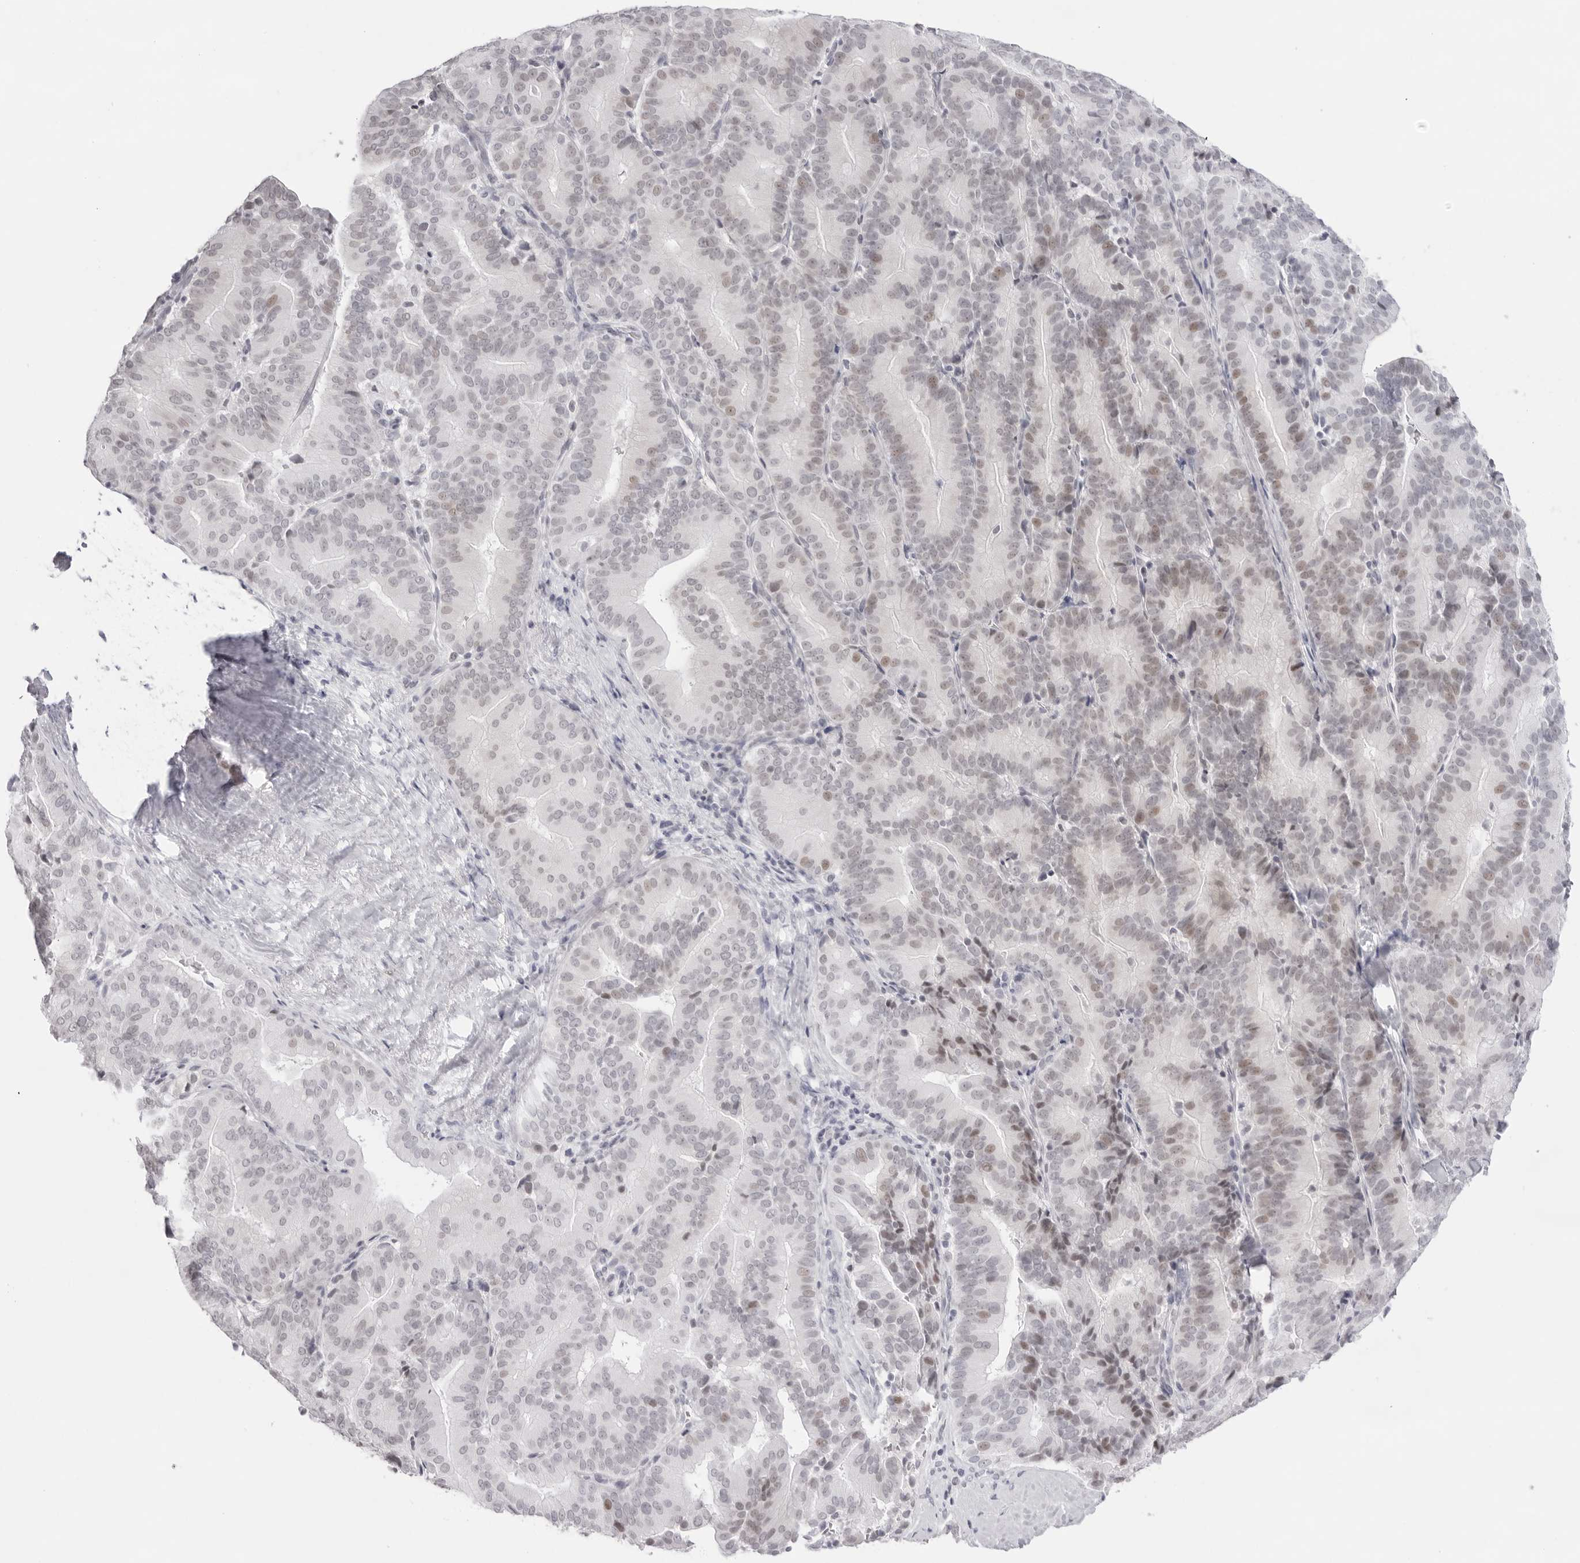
{"staining": {"intensity": "moderate", "quantity": "<25%", "location": "nuclear"}, "tissue": "liver cancer", "cell_type": "Tumor cells", "image_type": "cancer", "snomed": [{"axis": "morphology", "description": "Cholangiocarcinoma"}, {"axis": "topography", "description": "Liver"}], "caption": "Immunohistochemistry (IHC) histopathology image of human liver cholangiocarcinoma stained for a protein (brown), which shows low levels of moderate nuclear positivity in about <25% of tumor cells.", "gene": "KLK12", "patient": {"sex": "female", "age": 75}}